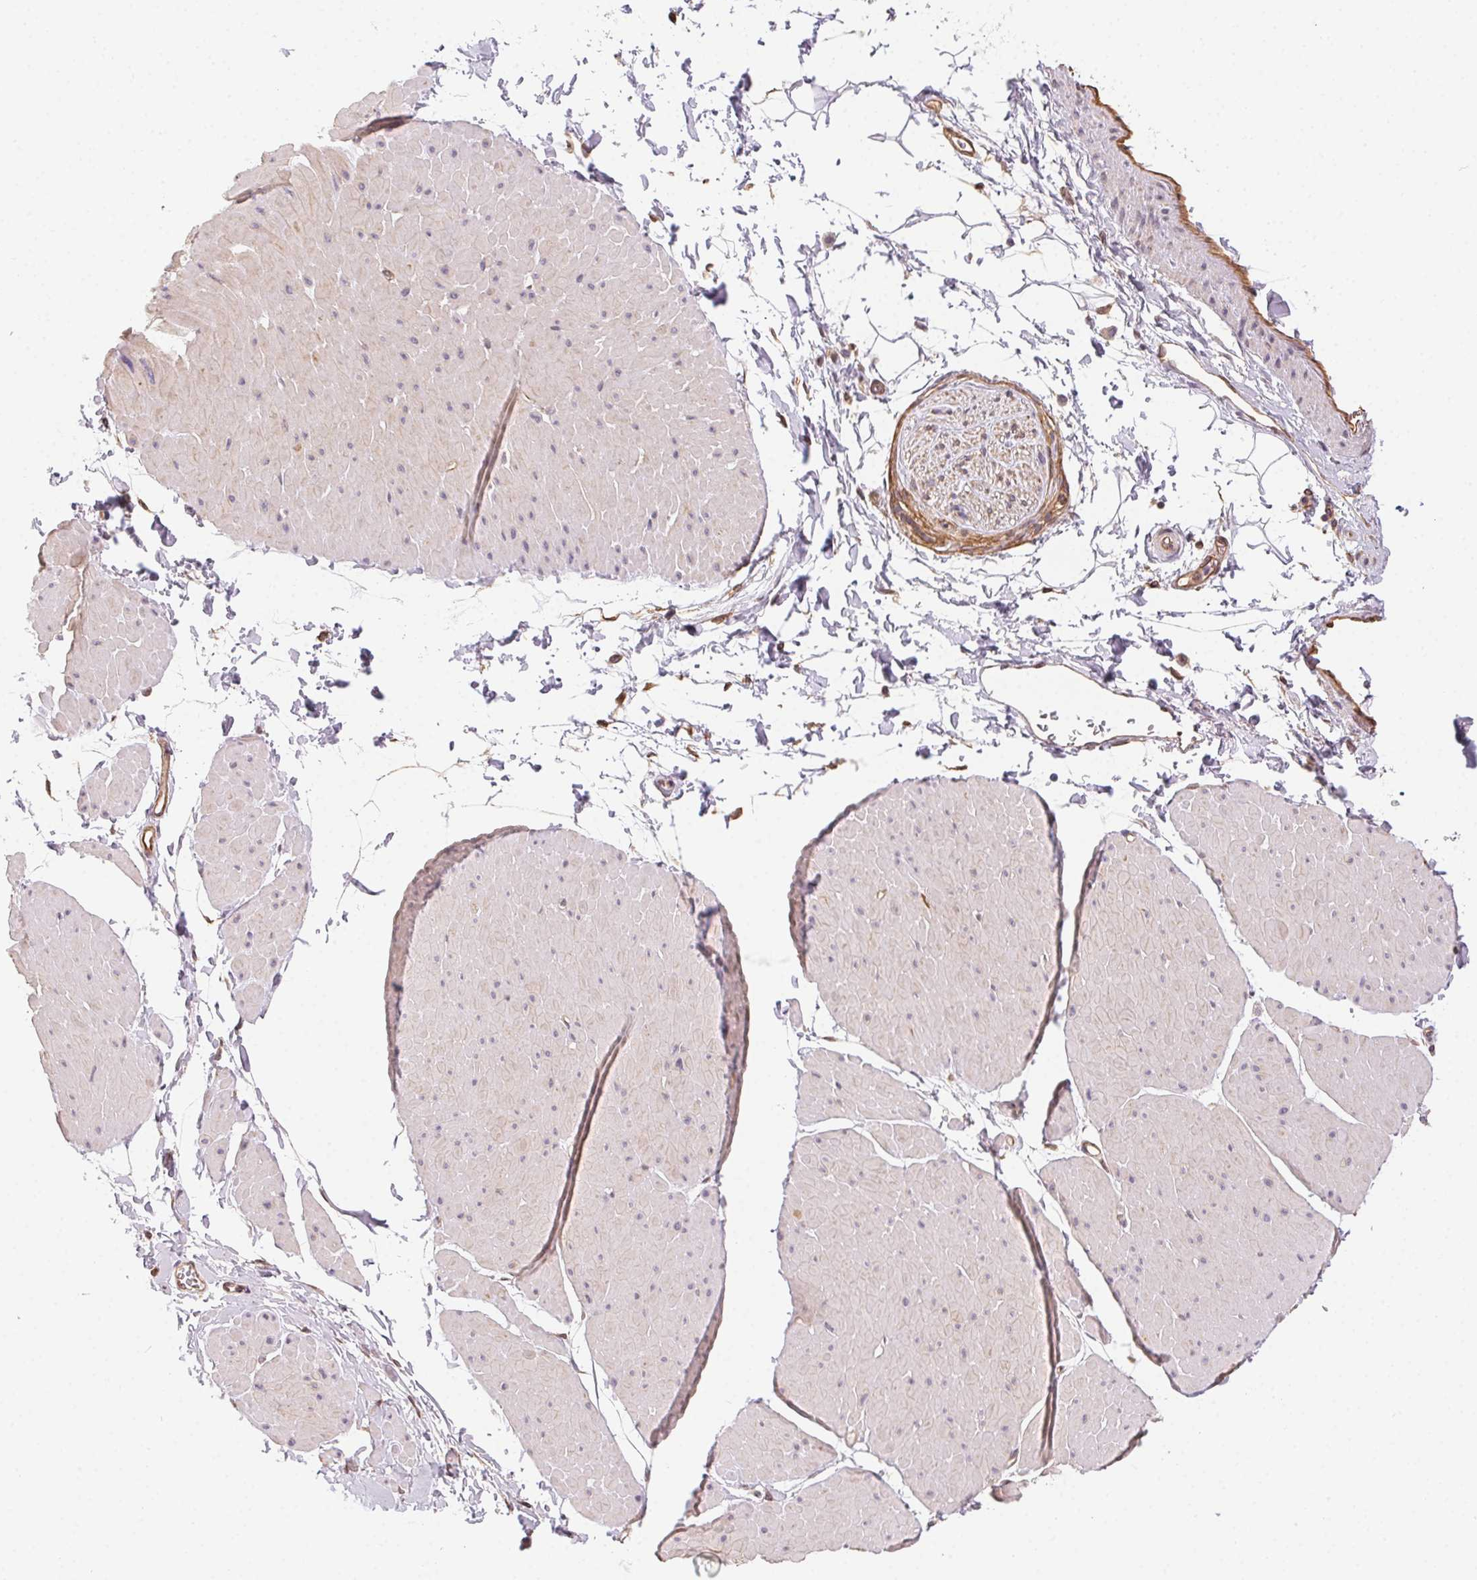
{"staining": {"intensity": "negative", "quantity": "none", "location": "none"}, "tissue": "adipose tissue", "cell_type": "Adipocytes", "image_type": "normal", "snomed": [{"axis": "morphology", "description": "Normal tissue, NOS"}, {"axis": "topography", "description": "Smooth muscle"}, {"axis": "topography", "description": "Peripheral nerve tissue"}], "caption": "DAB (3,3'-diaminobenzidine) immunohistochemical staining of normal adipose tissue exhibits no significant positivity in adipocytes. (Stains: DAB (3,3'-diaminobenzidine) immunohistochemistry with hematoxylin counter stain, Microscopy: brightfield microscopy at high magnification).", "gene": "PLA2G4F", "patient": {"sex": "male", "age": 58}}